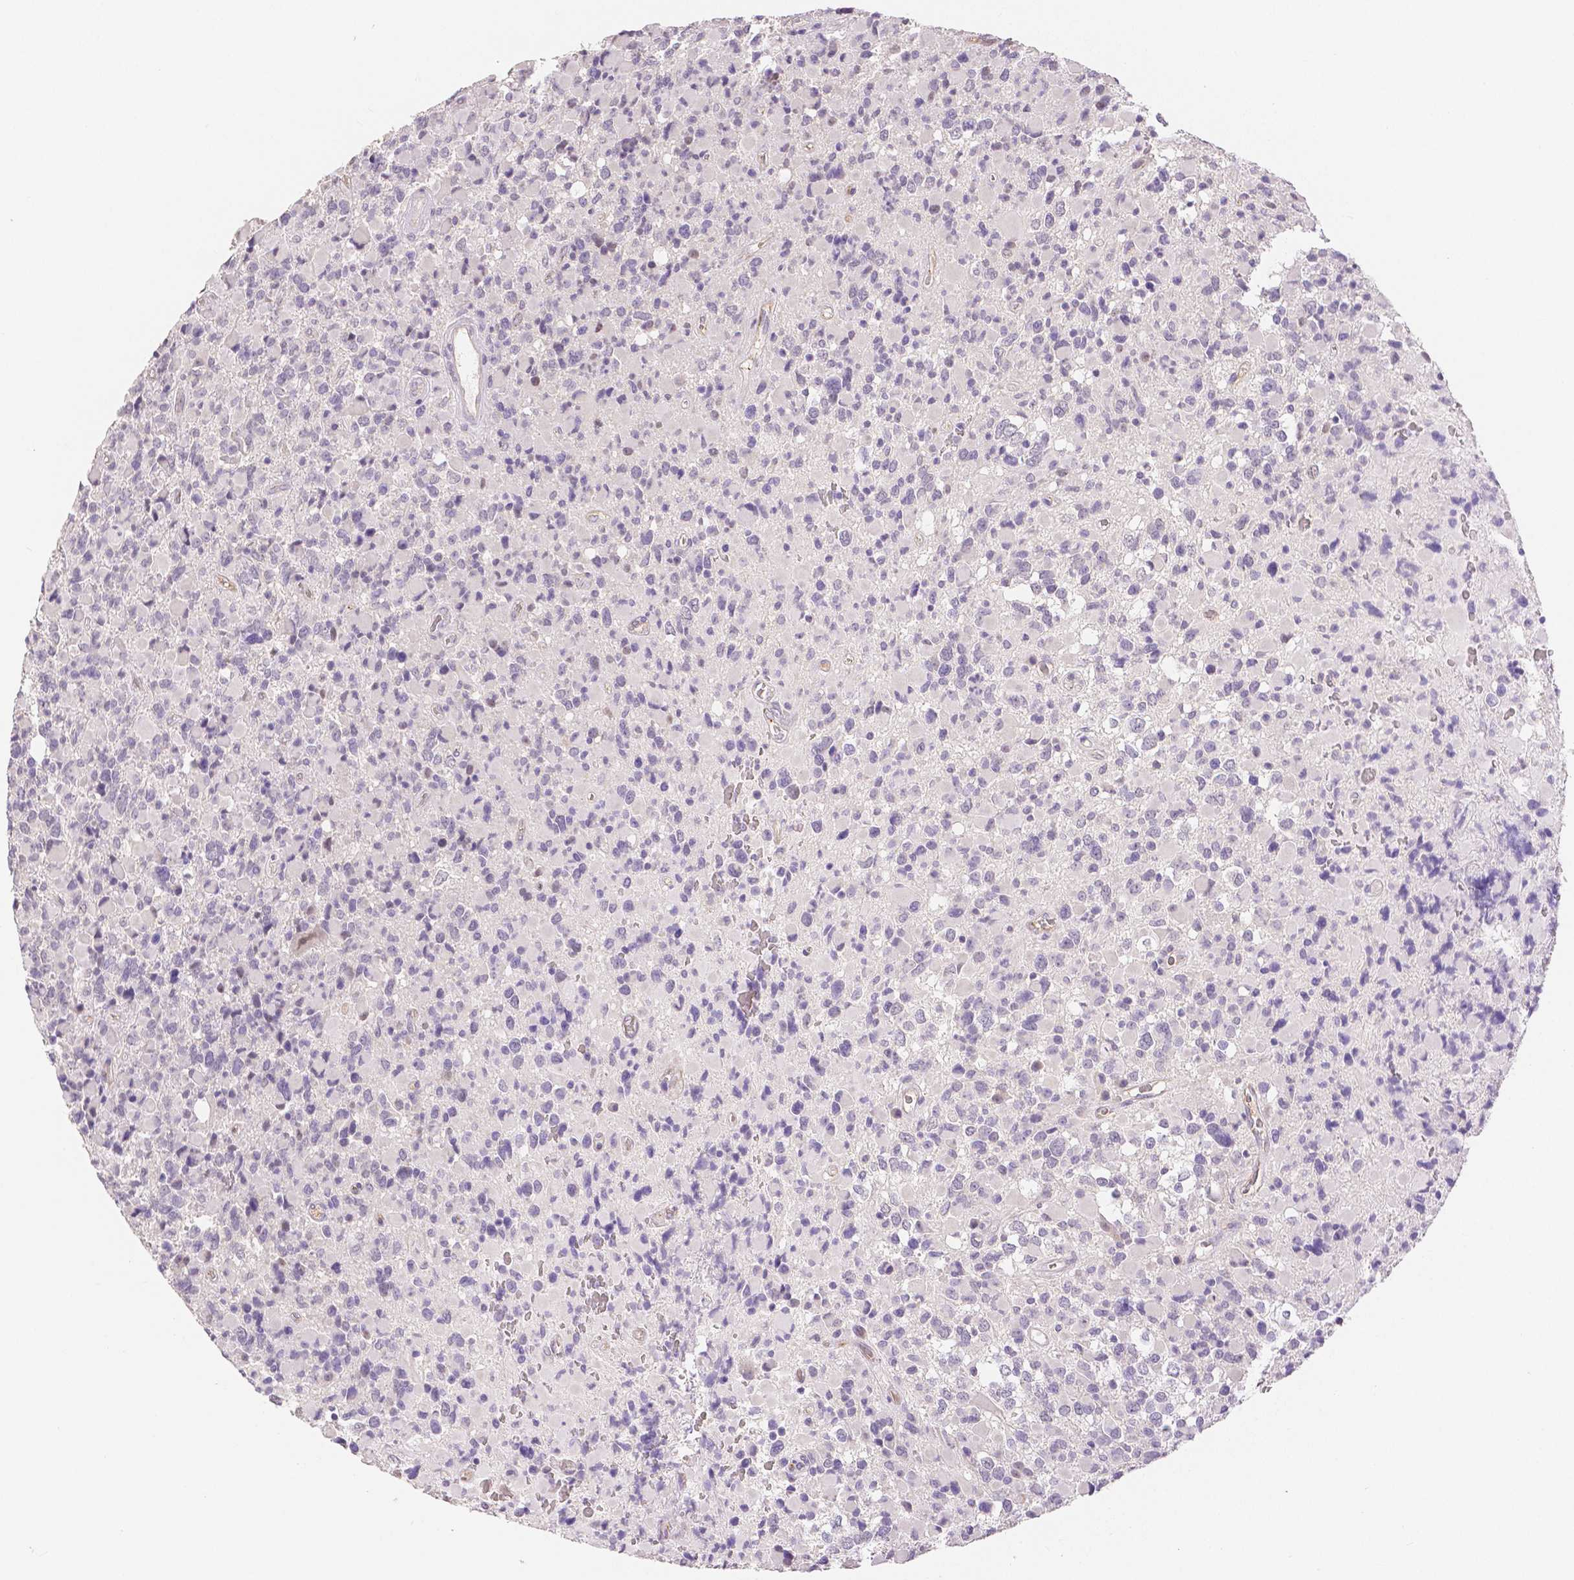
{"staining": {"intensity": "negative", "quantity": "none", "location": "none"}, "tissue": "glioma", "cell_type": "Tumor cells", "image_type": "cancer", "snomed": [{"axis": "morphology", "description": "Glioma, malignant, High grade"}, {"axis": "topography", "description": "Brain"}], "caption": "The histopathology image demonstrates no staining of tumor cells in malignant glioma (high-grade).", "gene": "OCLN", "patient": {"sex": "female", "age": 40}}